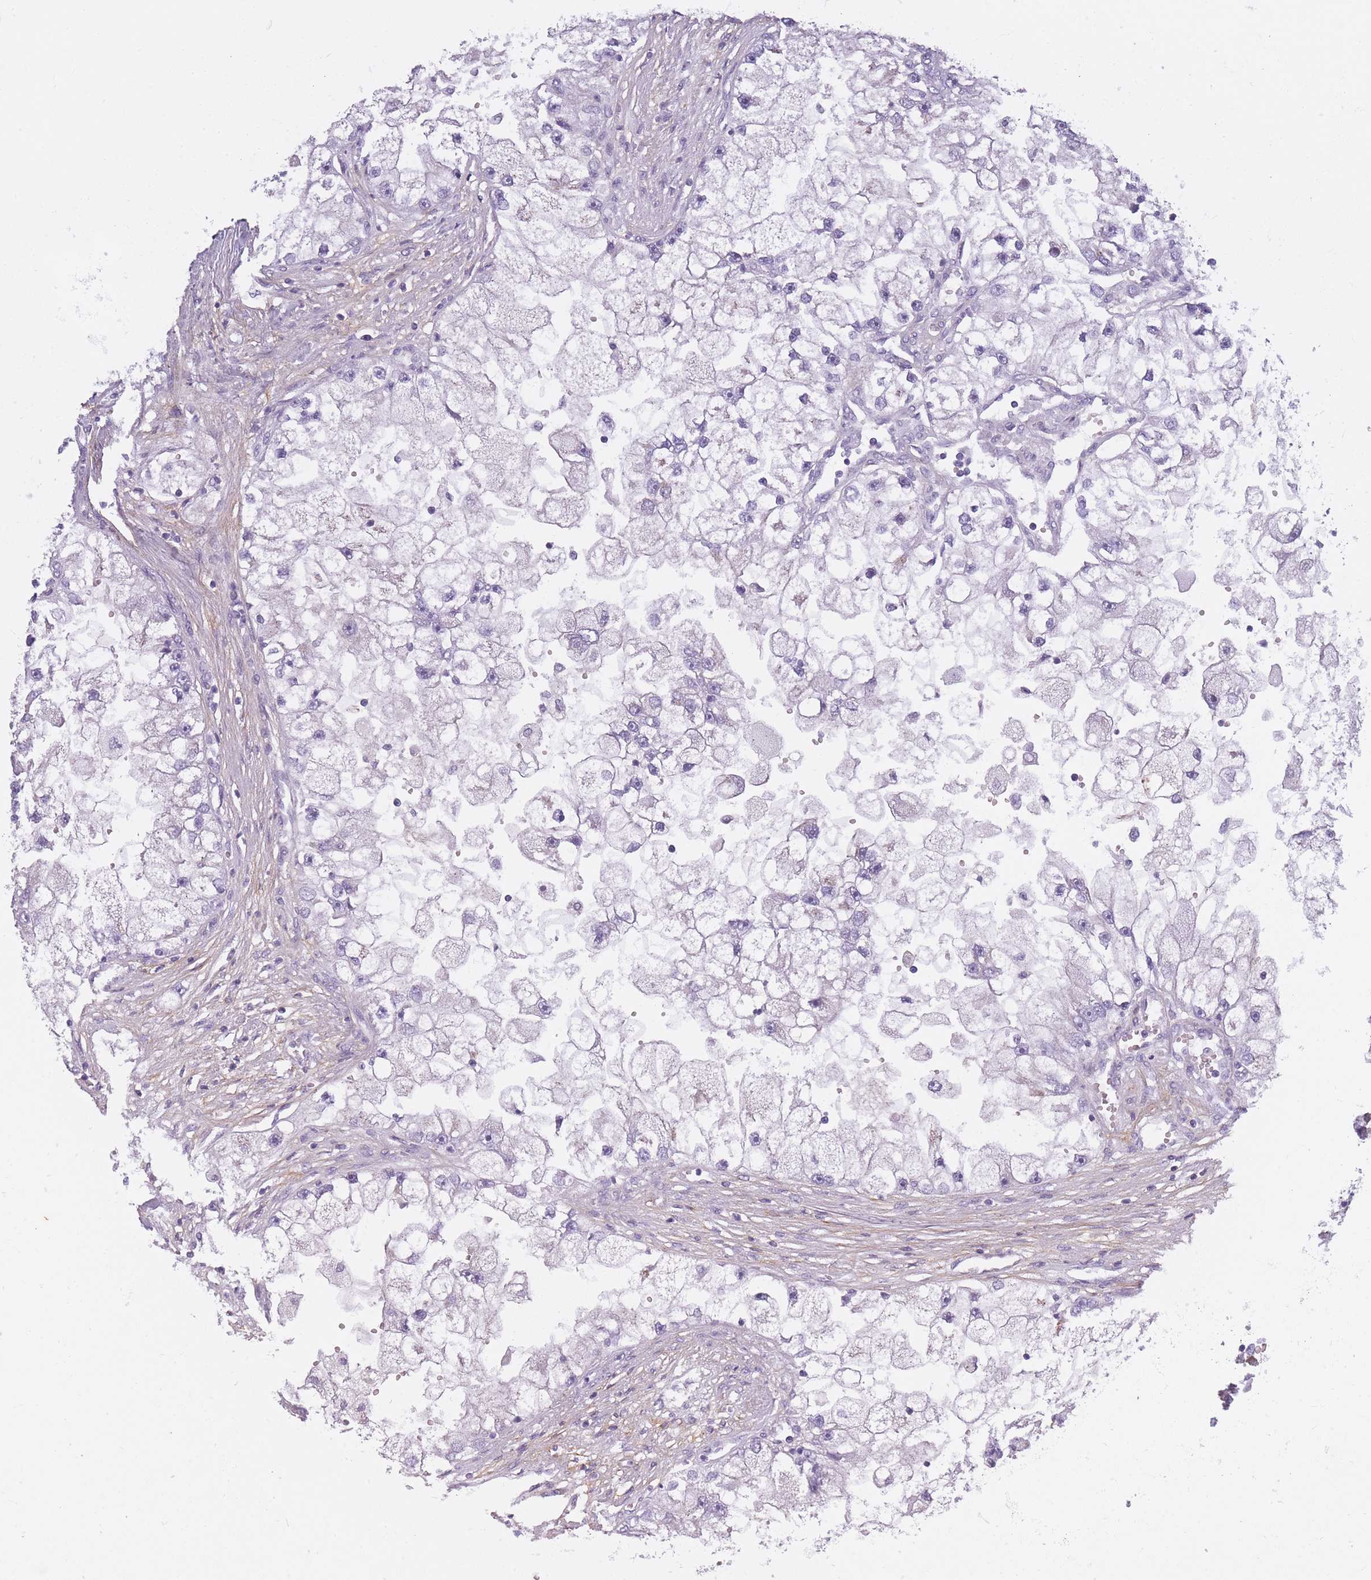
{"staining": {"intensity": "negative", "quantity": "none", "location": "none"}, "tissue": "renal cancer", "cell_type": "Tumor cells", "image_type": "cancer", "snomed": [{"axis": "morphology", "description": "Adenocarcinoma, NOS"}, {"axis": "topography", "description": "Kidney"}], "caption": "Immunohistochemical staining of renal cancer exhibits no significant positivity in tumor cells. The staining was performed using DAB (3,3'-diaminobenzidine) to visualize the protein expression in brown, while the nuclei were stained in blue with hematoxylin (Magnification: 20x).", "gene": "AP3M2", "patient": {"sex": "male", "age": 63}}